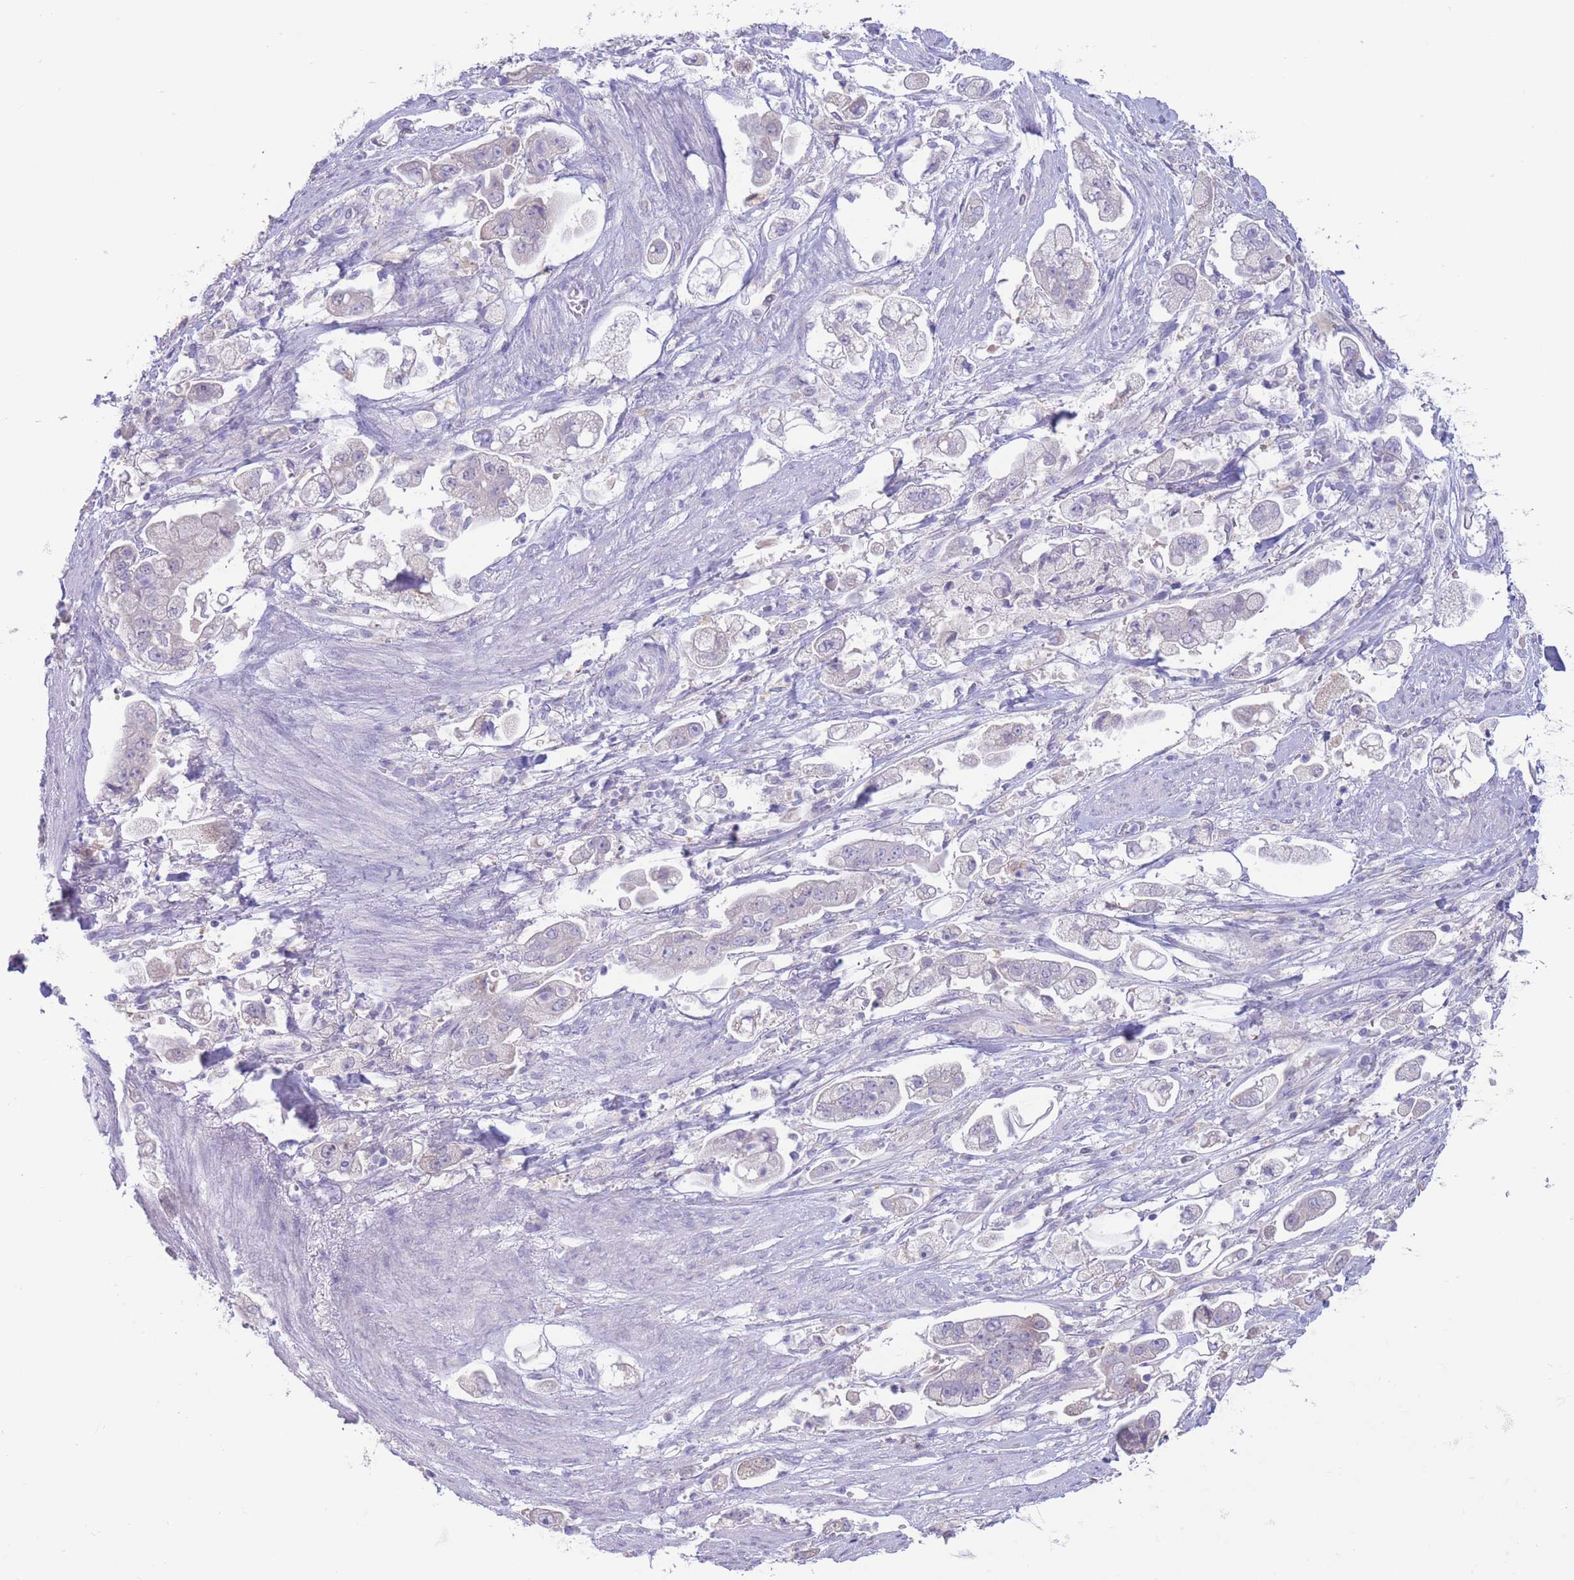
{"staining": {"intensity": "negative", "quantity": "none", "location": "none"}, "tissue": "stomach cancer", "cell_type": "Tumor cells", "image_type": "cancer", "snomed": [{"axis": "morphology", "description": "Adenocarcinoma, NOS"}, {"axis": "topography", "description": "Stomach"}], "caption": "Human stomach cancer (adenocarcinoma) stained for a protein using IHC shows no staining in tumor cells.", "gene": "FAH", "patient": {"sex": "male", "age": 62}}